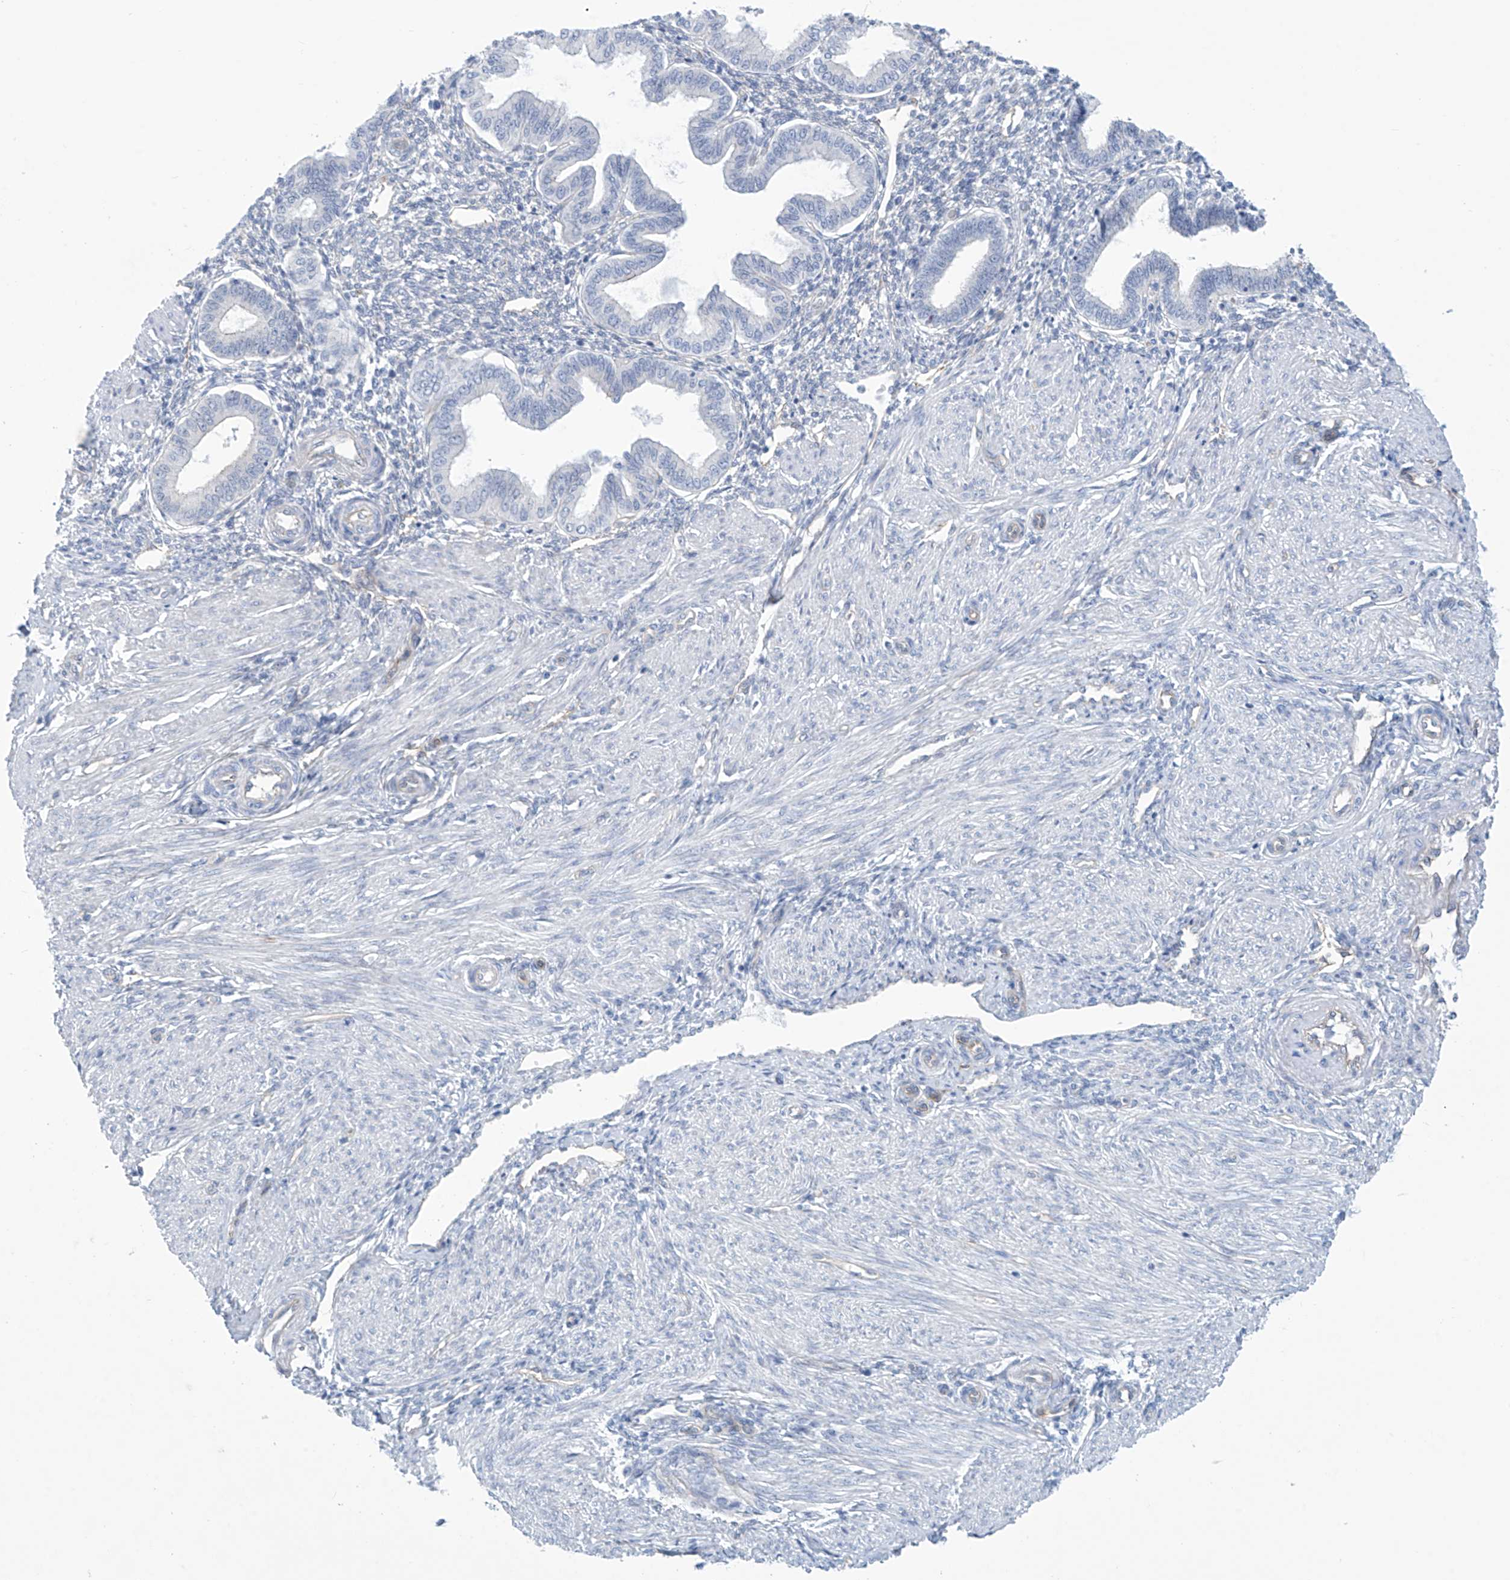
{"staining": {"intensity": "negative", "quantity": "none", "location": "none"}, "tissue": "endometrium", "cell_type": "Cells in endometrial stroma", "image_type": "normal", "snomed": [{"axis": "morphology", "description": "Normal tissue, NOS"}, {"axis": "topography", "description": "Endometrium"}], "caption": "The photomicrograph displays no staining of cells in endometrial stroma in normal endometrium. (DAB immunohistochemistry, high magnification).", "gene": "ABHD13", "patient": {"sex": "female", "age": 53}}